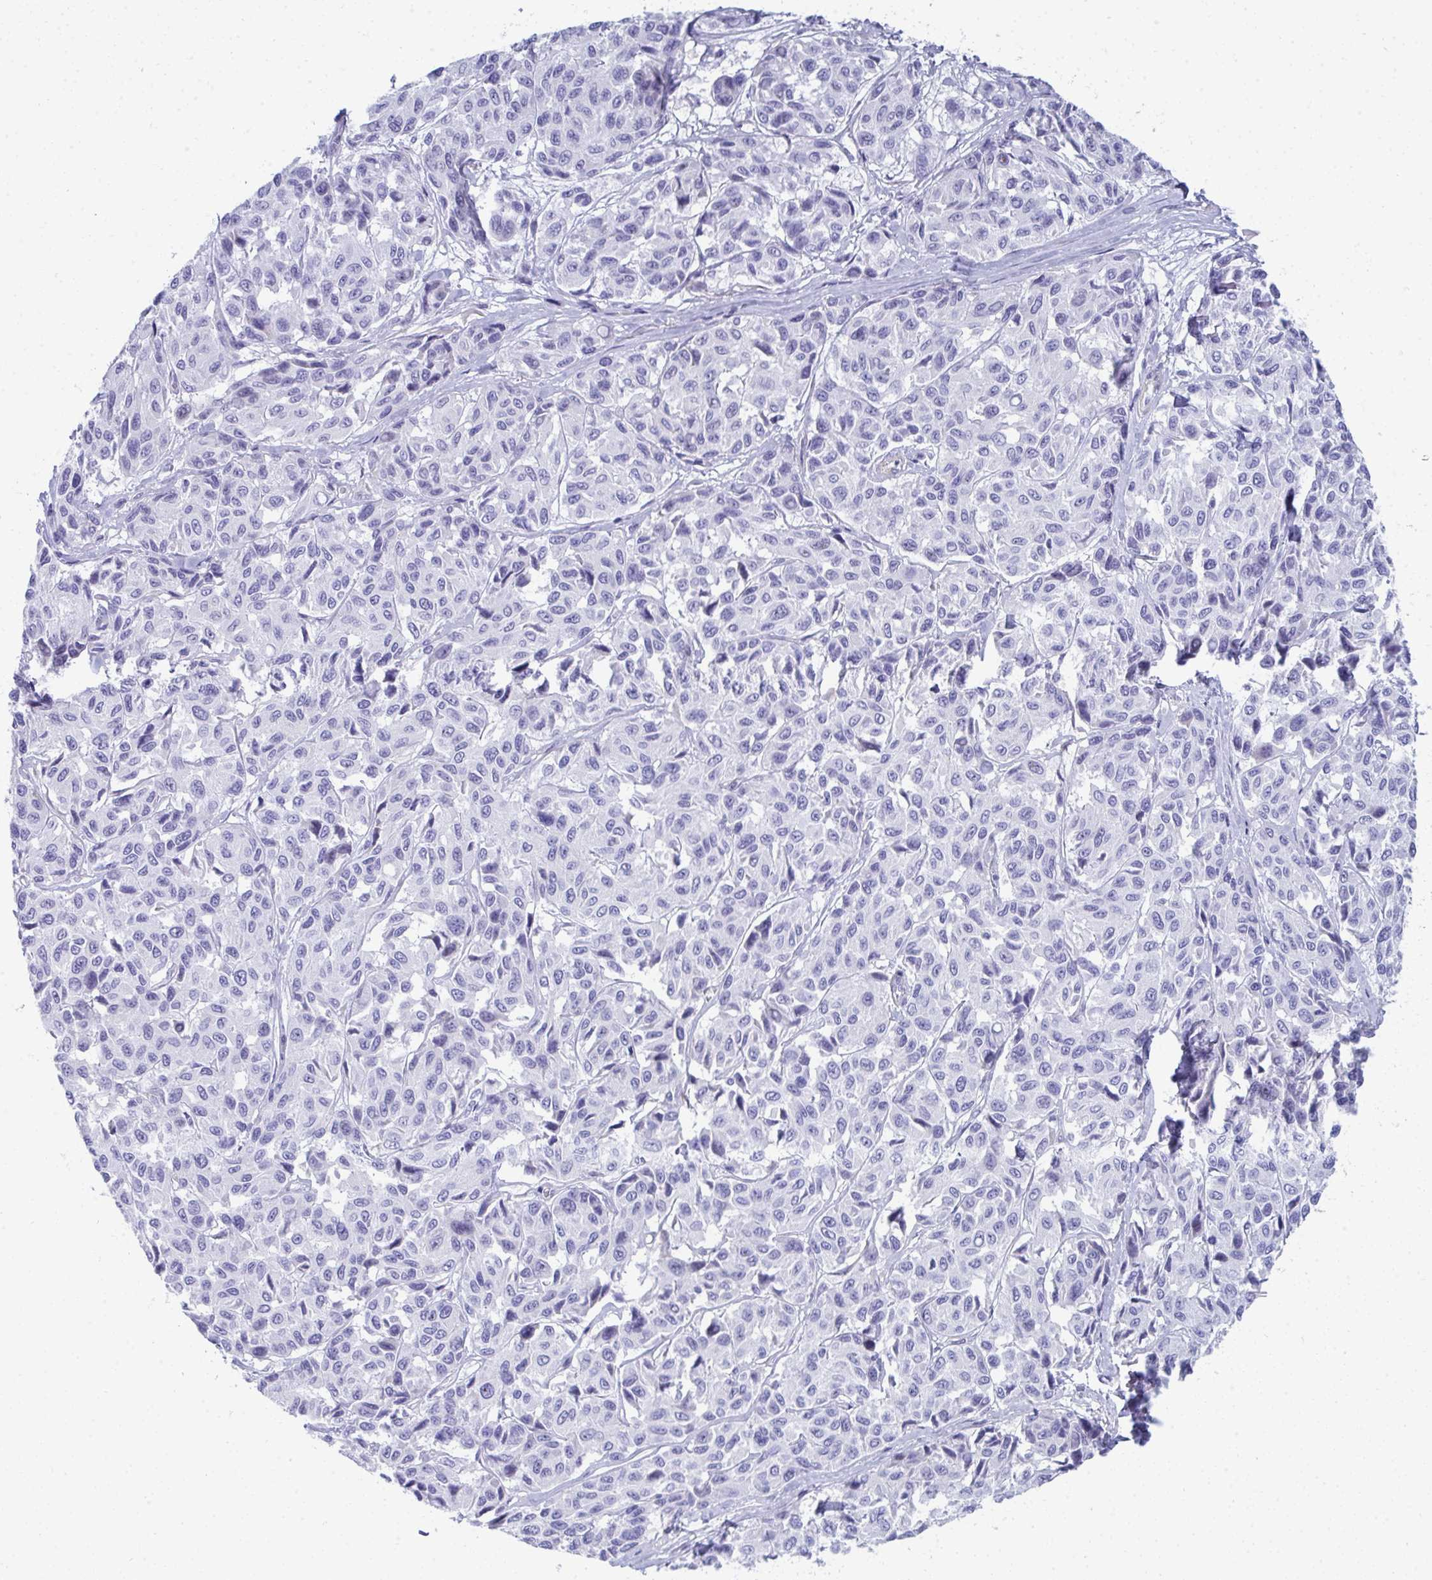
{"staining": {"intensity": "negative", "quantity": "none", "location": "none"}, "tissue": "melanoma", "cell_type": "Tumor cells", "image_type": "cancer", "snomed": [{"axis": "morphology", "description": "Malignant melanoma, NOS"}, {"axis": "topography", "description": "Skin"}], "caption": "An immunohistochemistry (IHC) image of melanoma is shown. There is no staining in tumor cells of melanoma.", "gene": "PUS7L", "patient": {"sex": "female", "age": 66}}